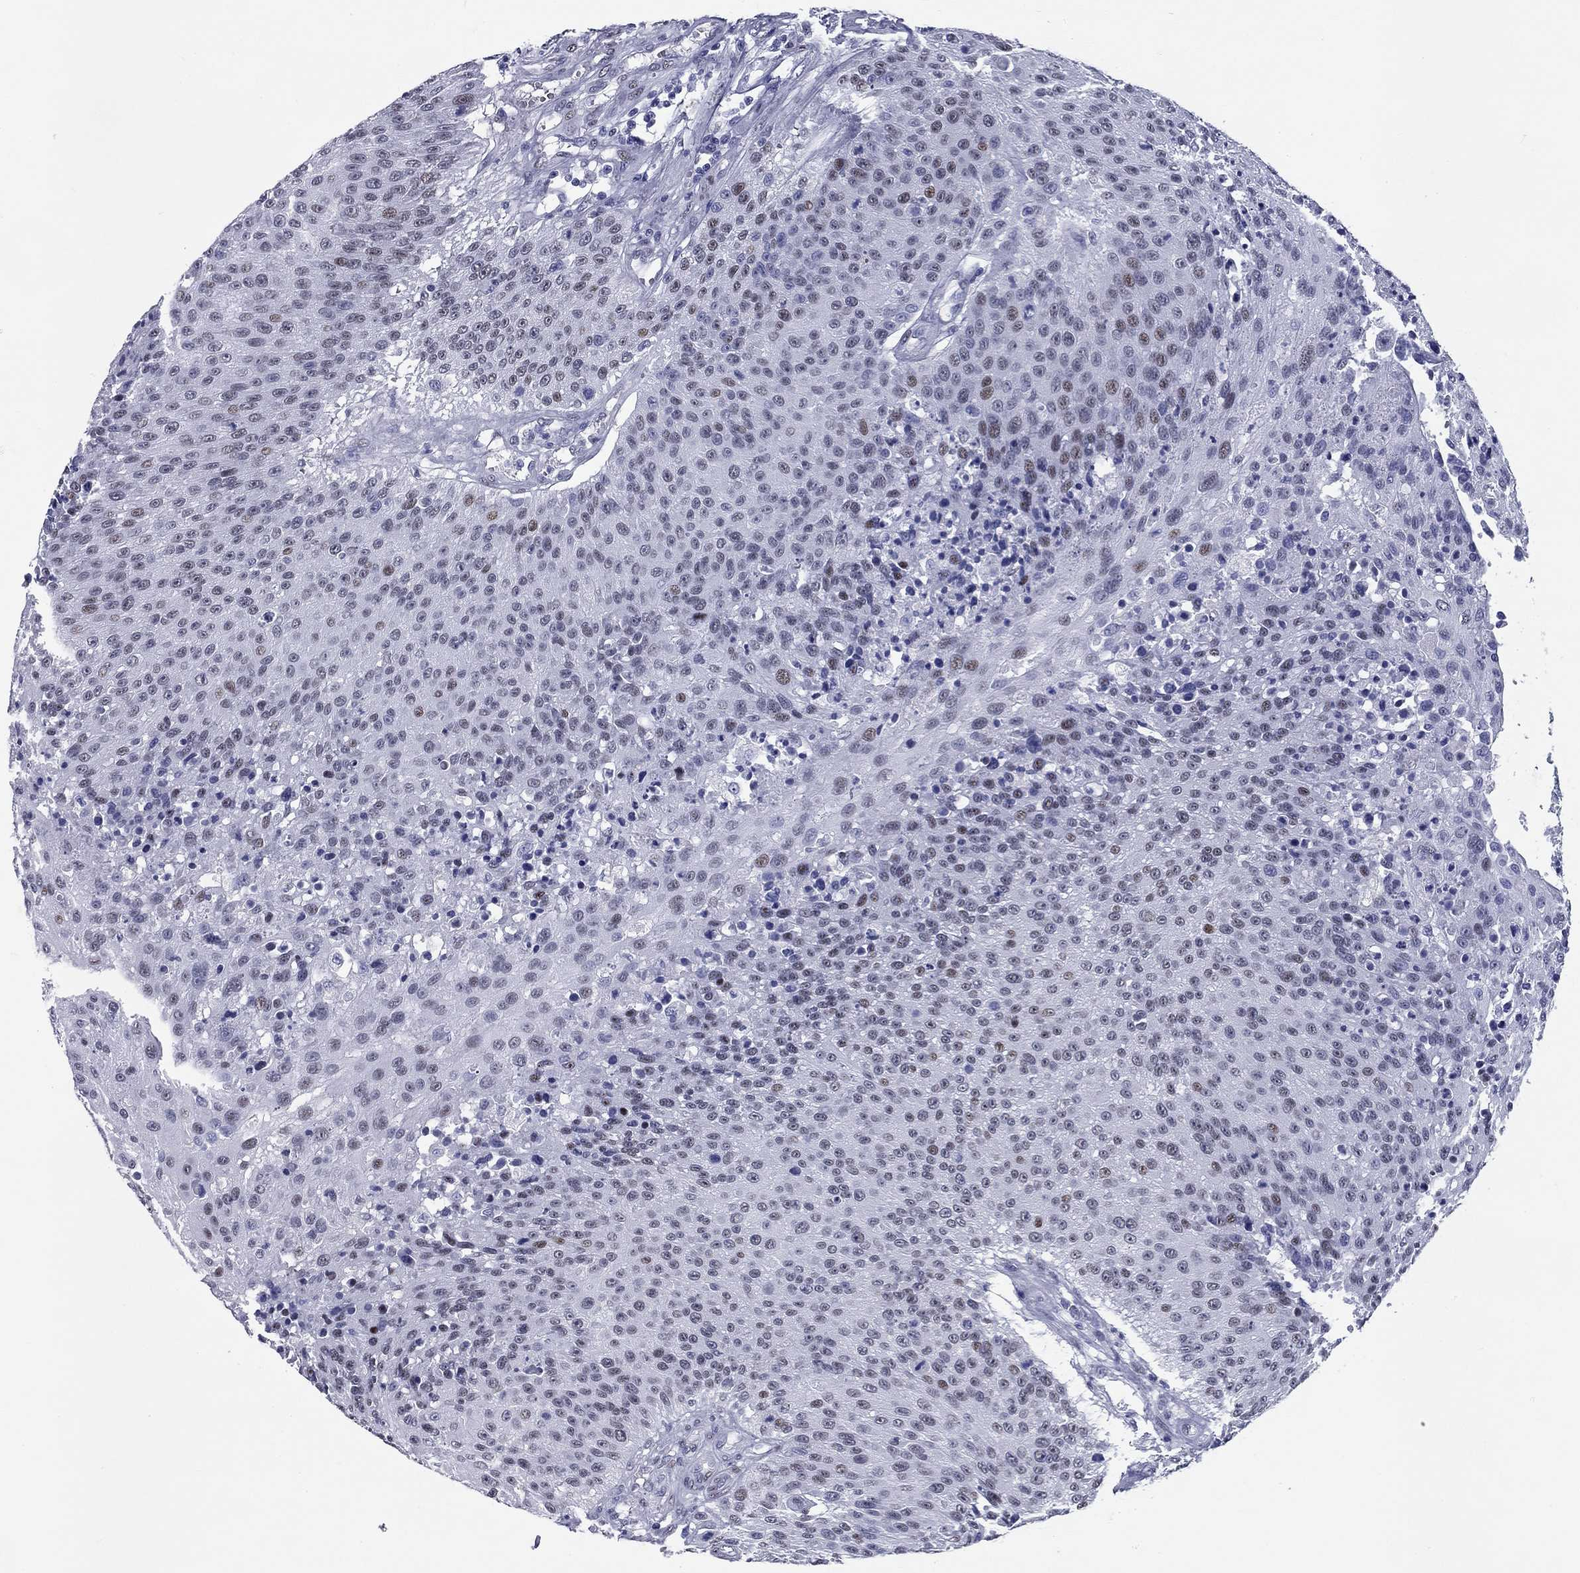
{"staining": {"intensity": "moderate", "quantity": "<25%", "location": "nuclear"}, "tissue": "urothelial cancer", "cell_type": "Tumor cells", "image_type": "cancer", "snomed": [{"axis": "morphology", "description": "Urothelial carcinoma, NOS"}, {"axis": "topography", "description": "Urinary bladder"}], "caption": "Protein staining of transitional cell carcinoma tissue reveals moderate nuclear expression in approximately <25% of tumor cells.", "gene": "ASF1B", "patient": {"sex": "male", "age": 55}}